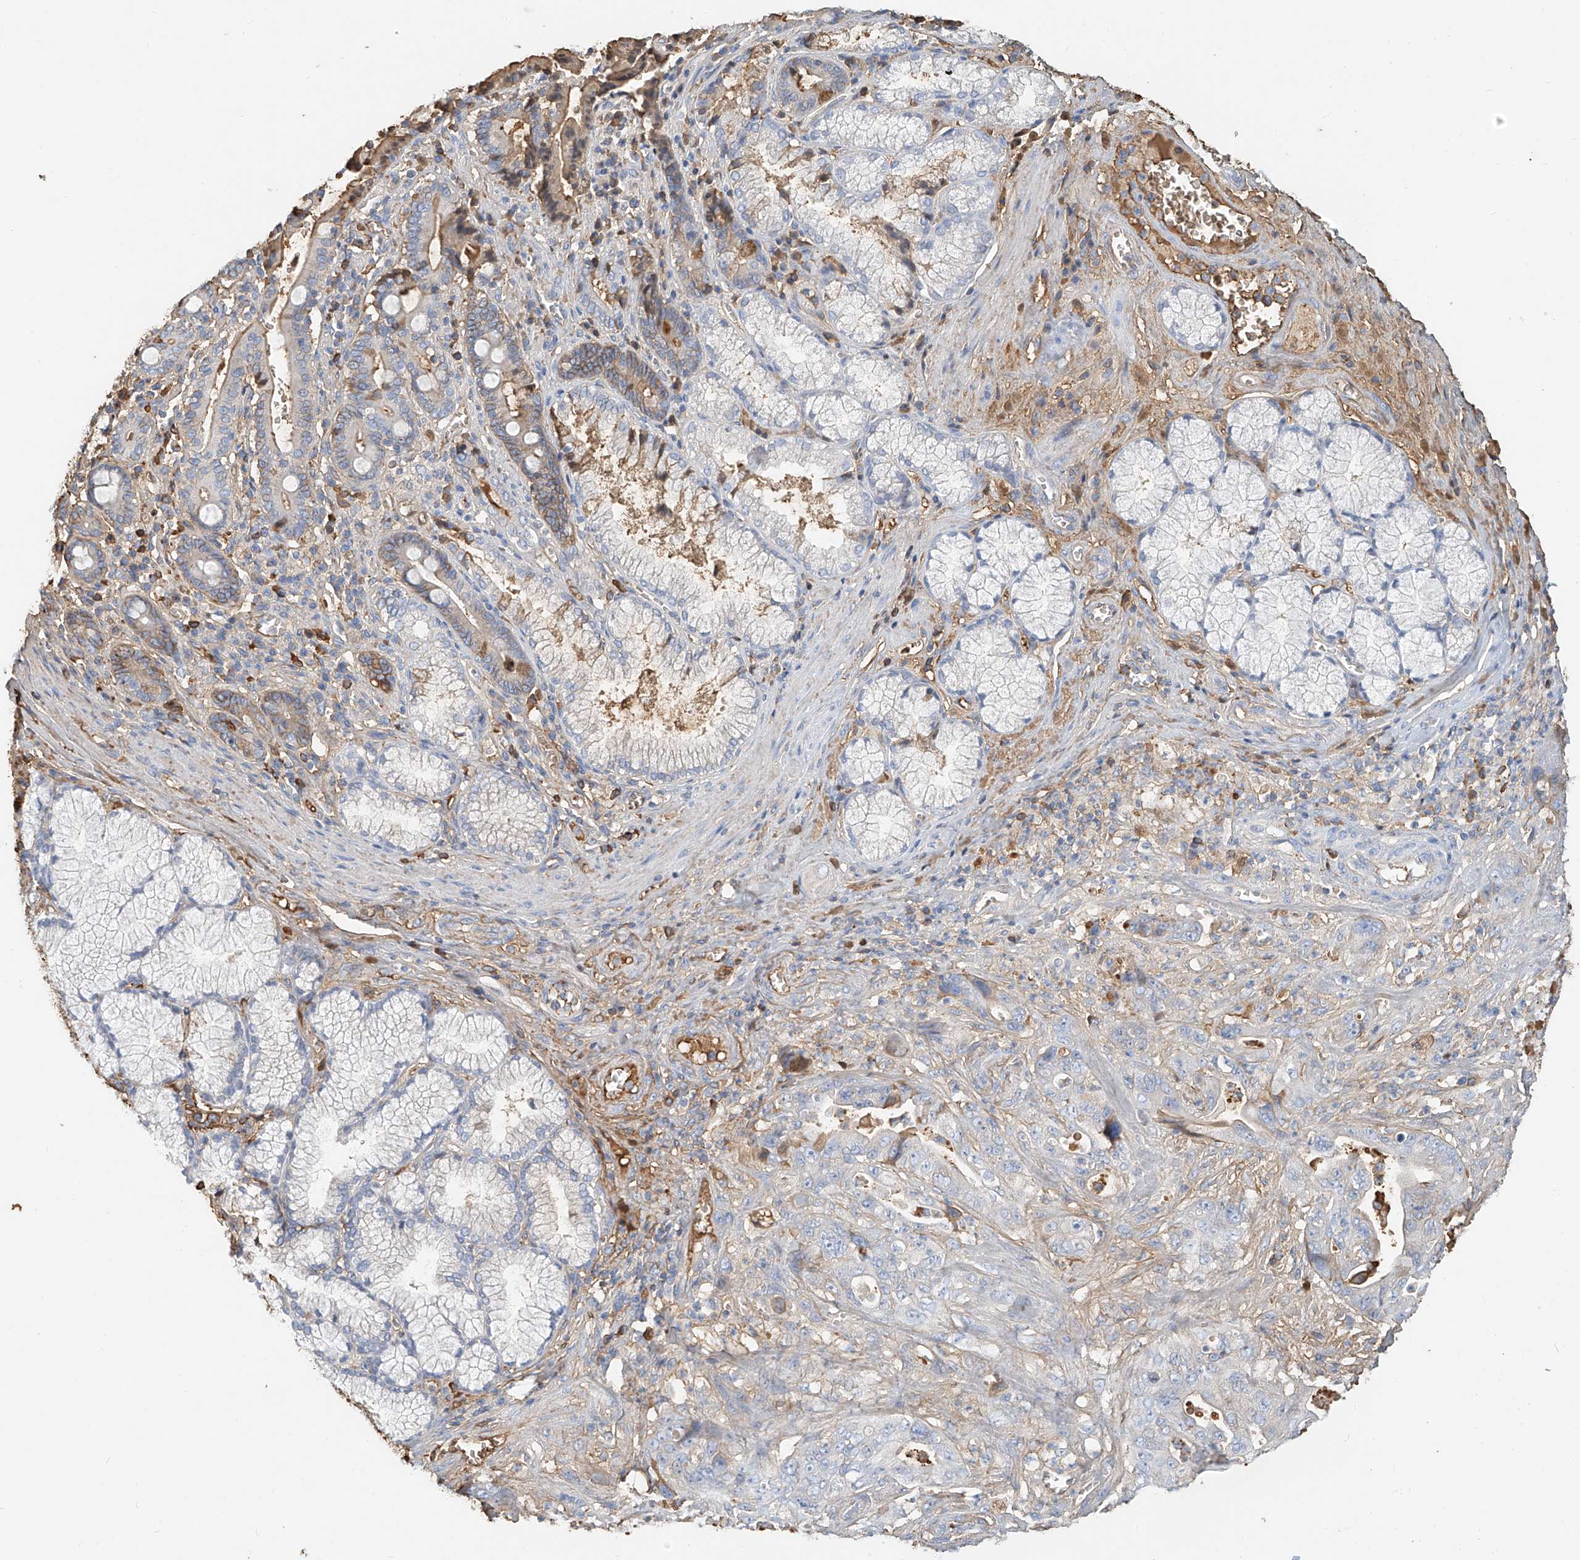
{"staining": {"intensity": "negative", "quantity": "none", "location": "none"}, "tissue": "pancreatic cancer", "cell_type": "Tumor cells", "image_type": "cancer", "snomed": [{"axis": "morphology", "description": "Adenocarcinoma, NOS"}, {"axis": "topography", "description": "Pancreas"}], "caption": "Tumor cells are negative for protein expression in human pancreatic cancer.", "gene": "ZFP30", "patient": {"sex": "male", "age": 70}}